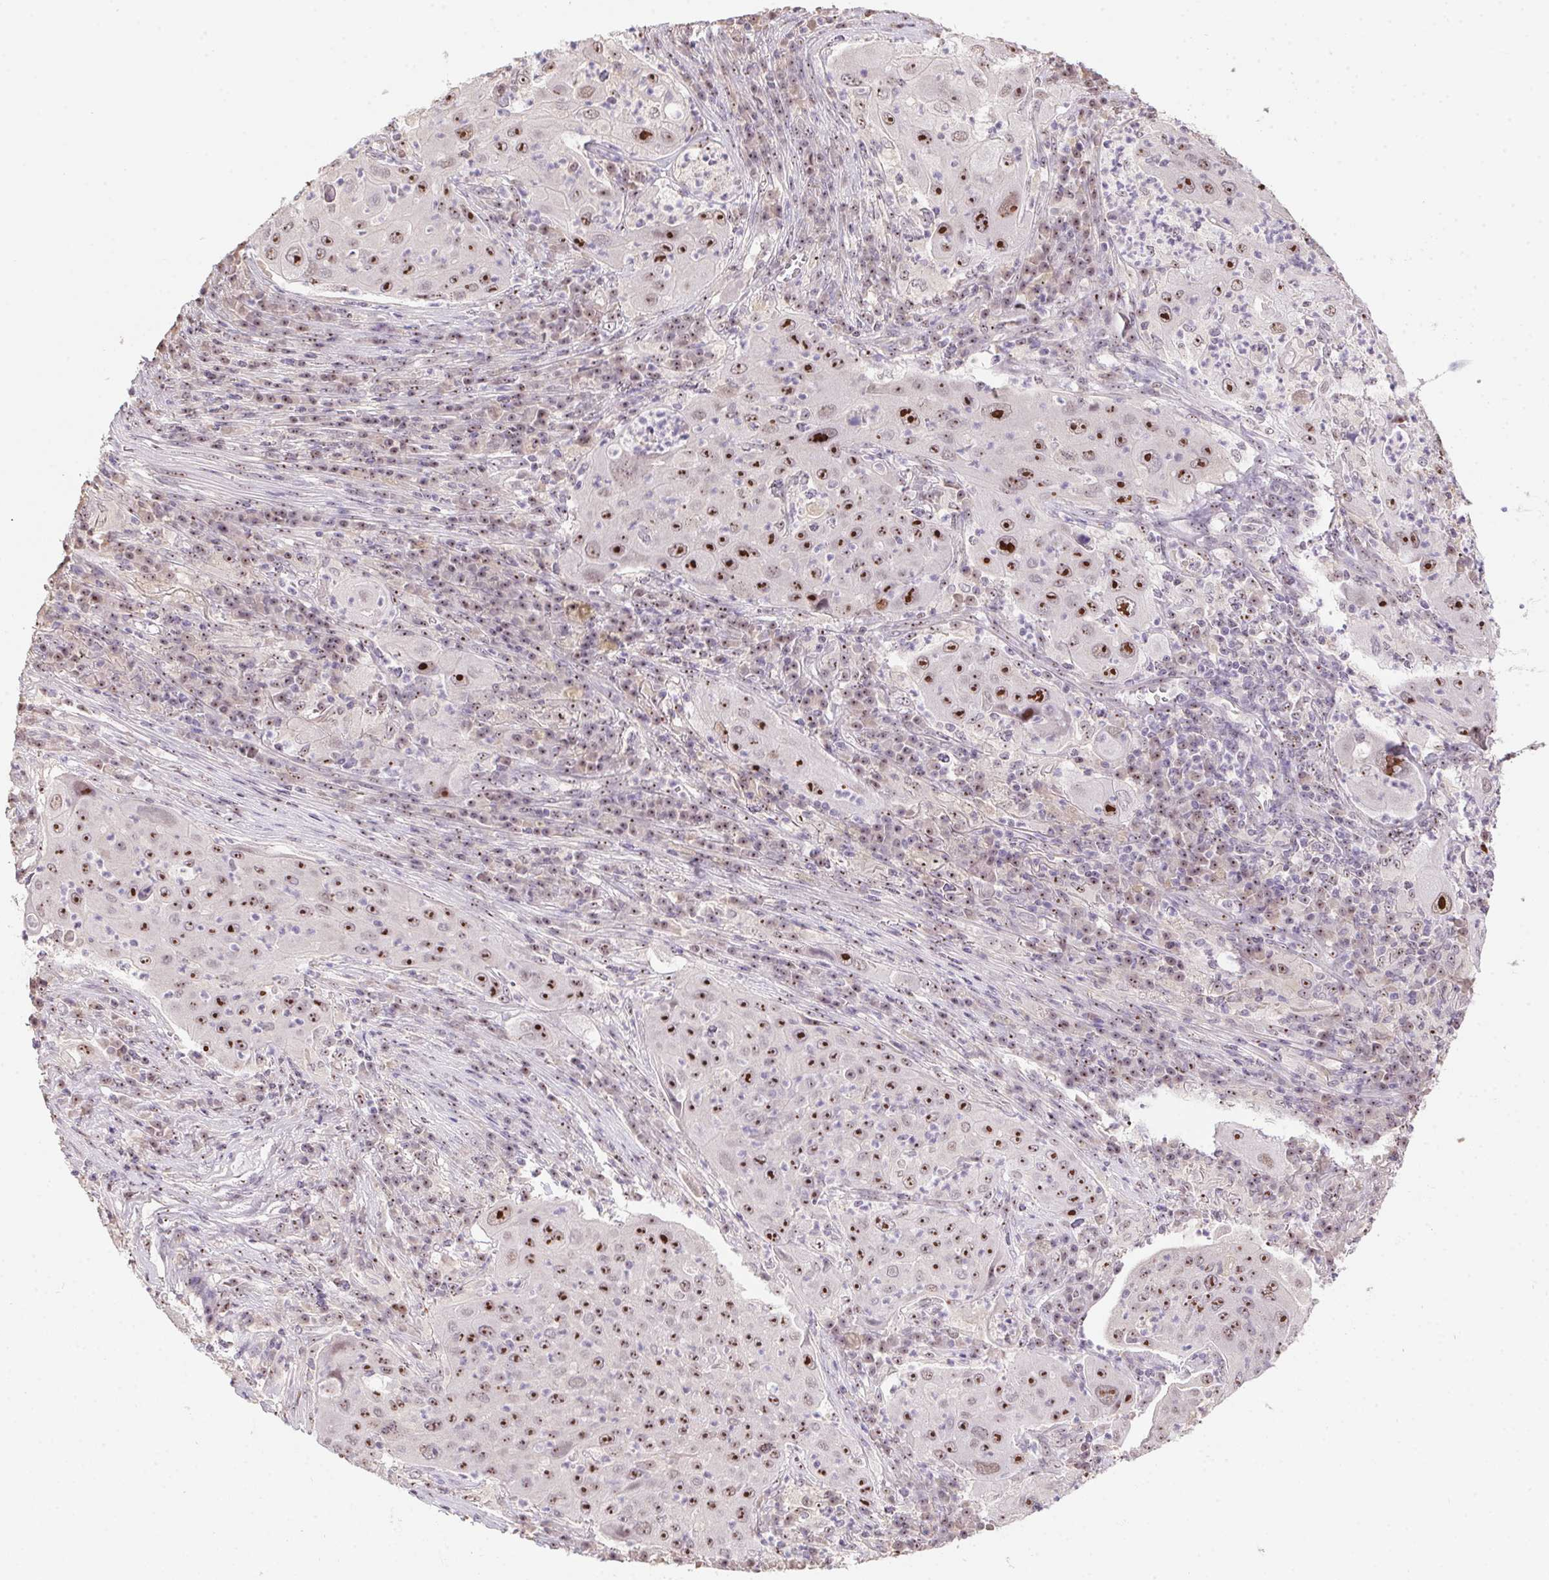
{"staining": {"intensity": "strong", "quantity": ">75%", "location": "nuclear"}, "tissue": "lung cancer", "cell_type": "Tumor cells", "image_type": "cancer", "snomed": [{"axis": "morphology", "description": "Squamous cell carcinoma, NOS"}, {"axis": "topography", "description": "Lung"}], "caption": "Immunohistochemistry of human lung squamous cell carcinoma displays high levels of strong nuclear staining in about >75% of tumor cells. Immunohistochemistry stains the protein in brown and the nuclei are stained blue.", "gene": "BATF2", "patient": {"sex": "female", "age": 59}}